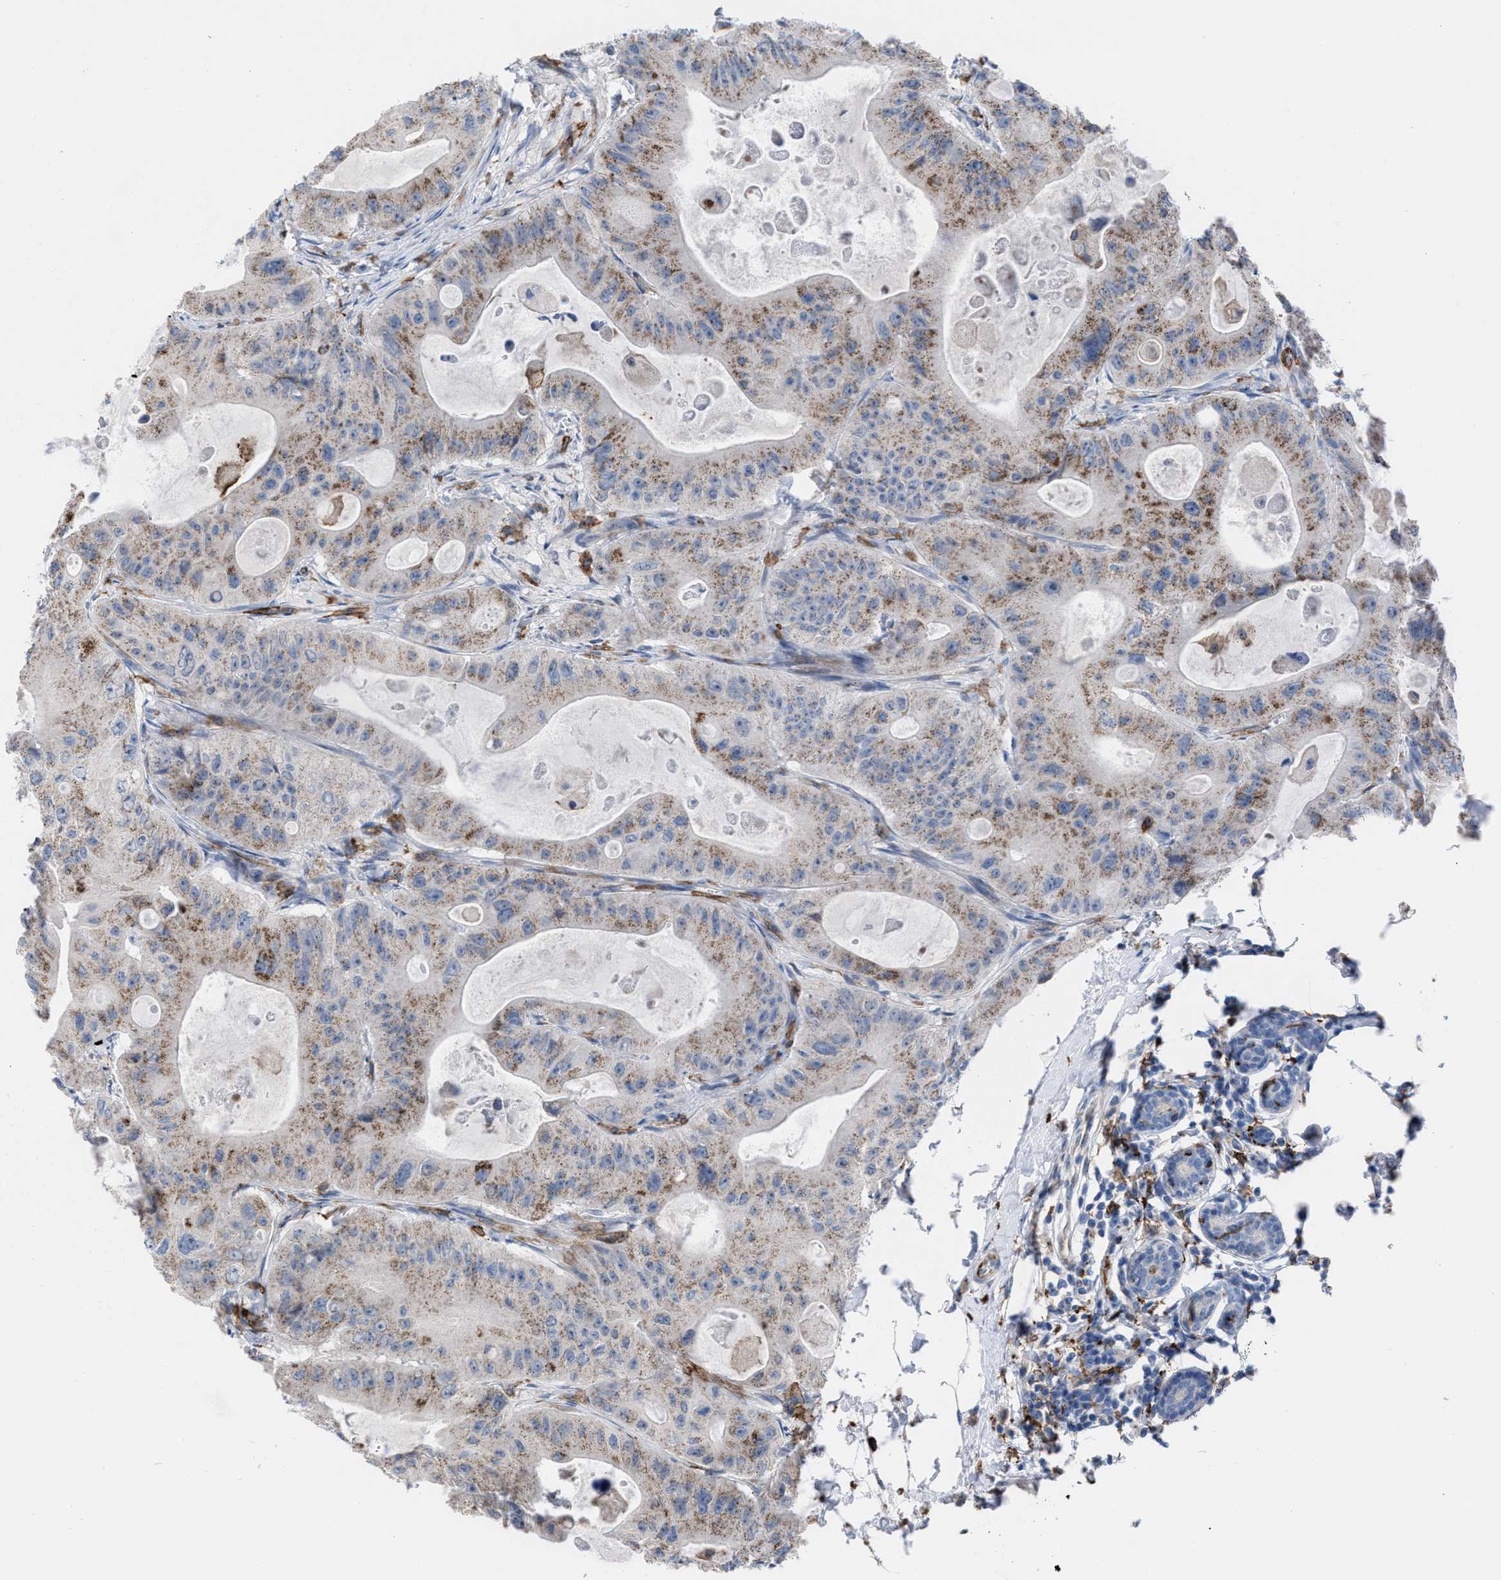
{"staining": {"intensity": "weak", "quantity": "25%-75%", "location": "cytoplasmic/membranous"}, "tissue": "colorectal cancer", "cell_type": "Tumor cells", "image_type": "cancer", "snomed": [{"axis": "morphology", "description": "Adenocarcinoma, NOS"}, {"axis": "topography", "description": "Colon"}], "caption": "Protein staining of colorectal adenocarcinoma tissue demonstrates weak cytoplasmic/membranous positivity in about 25%-75% of tumor cells. The staining is performed using DAB (3,3'-diaminobenzidine) brown chromogen to label protein expression. The nuclei are counter-stained blue using hematoxylin.", "gene": "SLC47A1", "patient": {"sex": "female", "age": 46}}